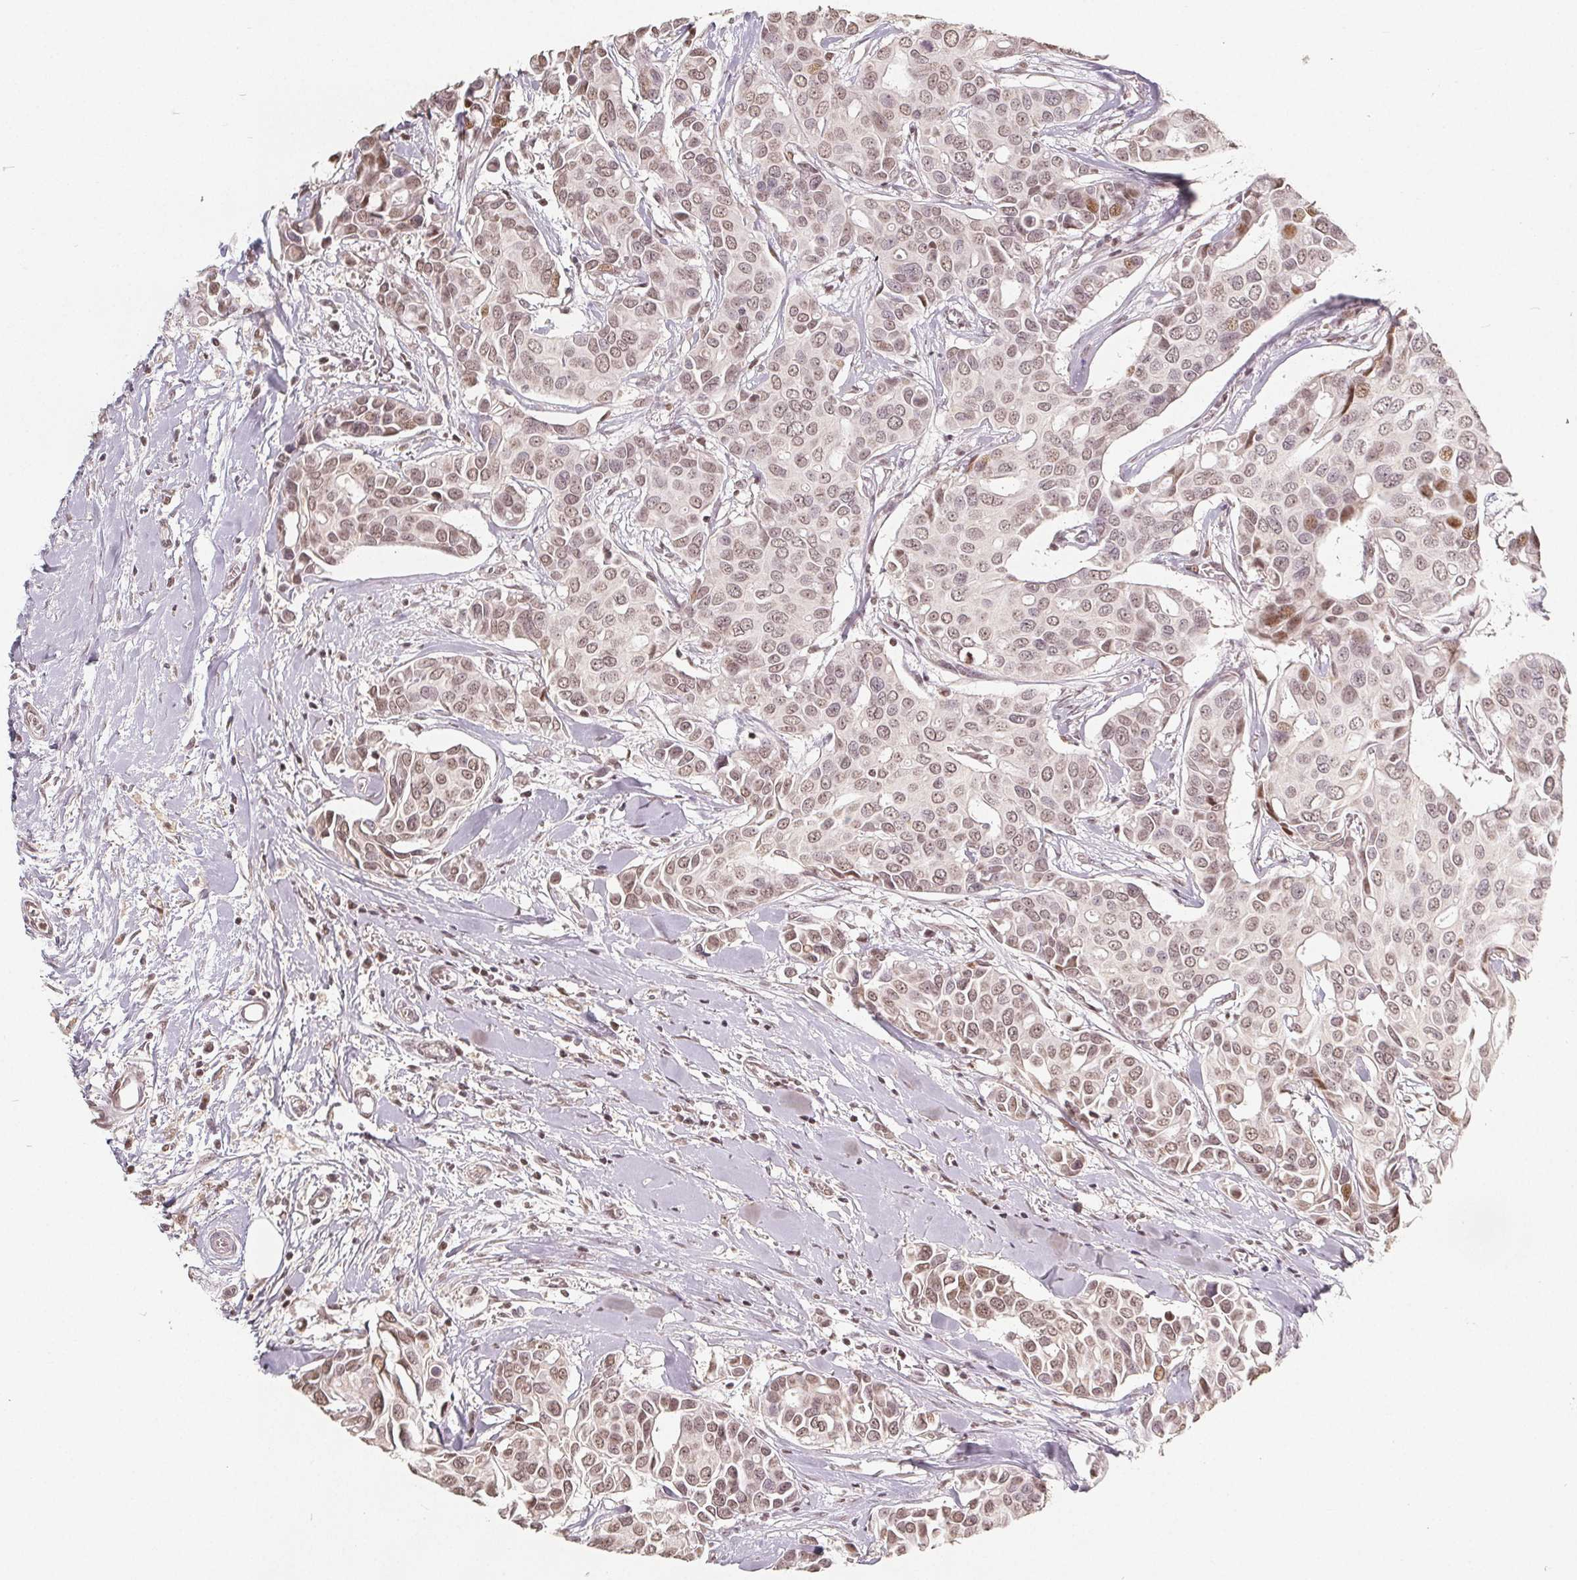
{"staining": {"intensity": "weak", "quantity": ">75%", "location": "nuclear"}, "tissue": "breast cancer", "cell_type": "Tumor cells", "image_type": "cancer", "snomed": [{"axis": "morphology", "description": "Duct carcinoma"}, {"axis": "topography", "description": "Breast"}], "caption": "The immunohistochemical stain shows weak nuclear staining in tumor cells of breast intraductal carcinoma tissue.", "gene": "CCDC138", "patient": {"sex": "female", "age": 54}}